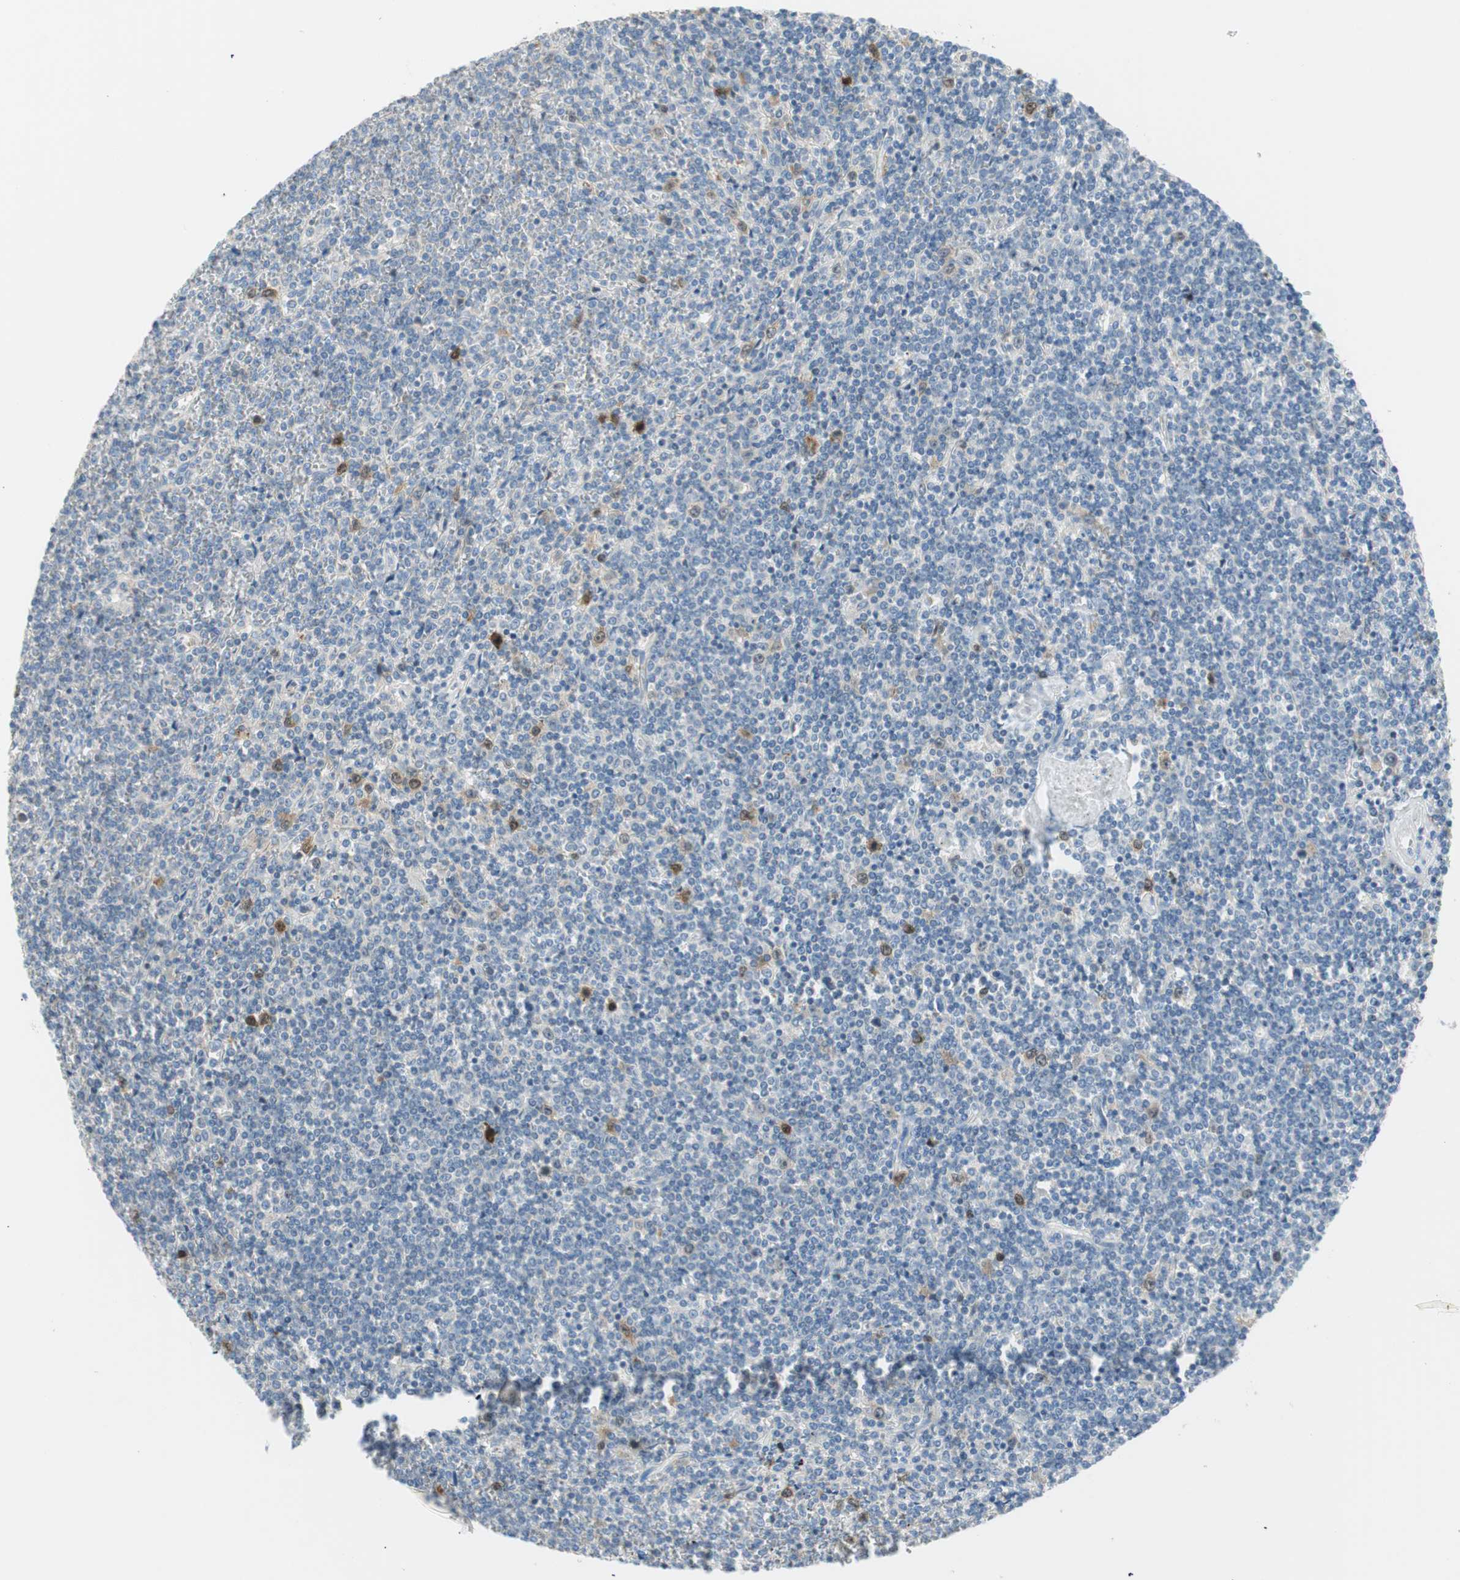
{"staining": {"intensity": "weak", "quantity": "<25%", "location": "cytoplasmic/membranous,nuclear"}, "tissue": "lymphoma", "cell_type": "Tumor cells", "image_type": "cancer", "snomed": [{"axis": "morphology", "description": "Malignant lymphoma, non-Hodgkin's type, Low grade"}, {"axis": "topography", "description": "Spleen"}], "caption": "IHC of lymphoma shows no positivity in tumor cells.", "gene": "PTTG1", "patient": {"sex": "female", "age": 19}}